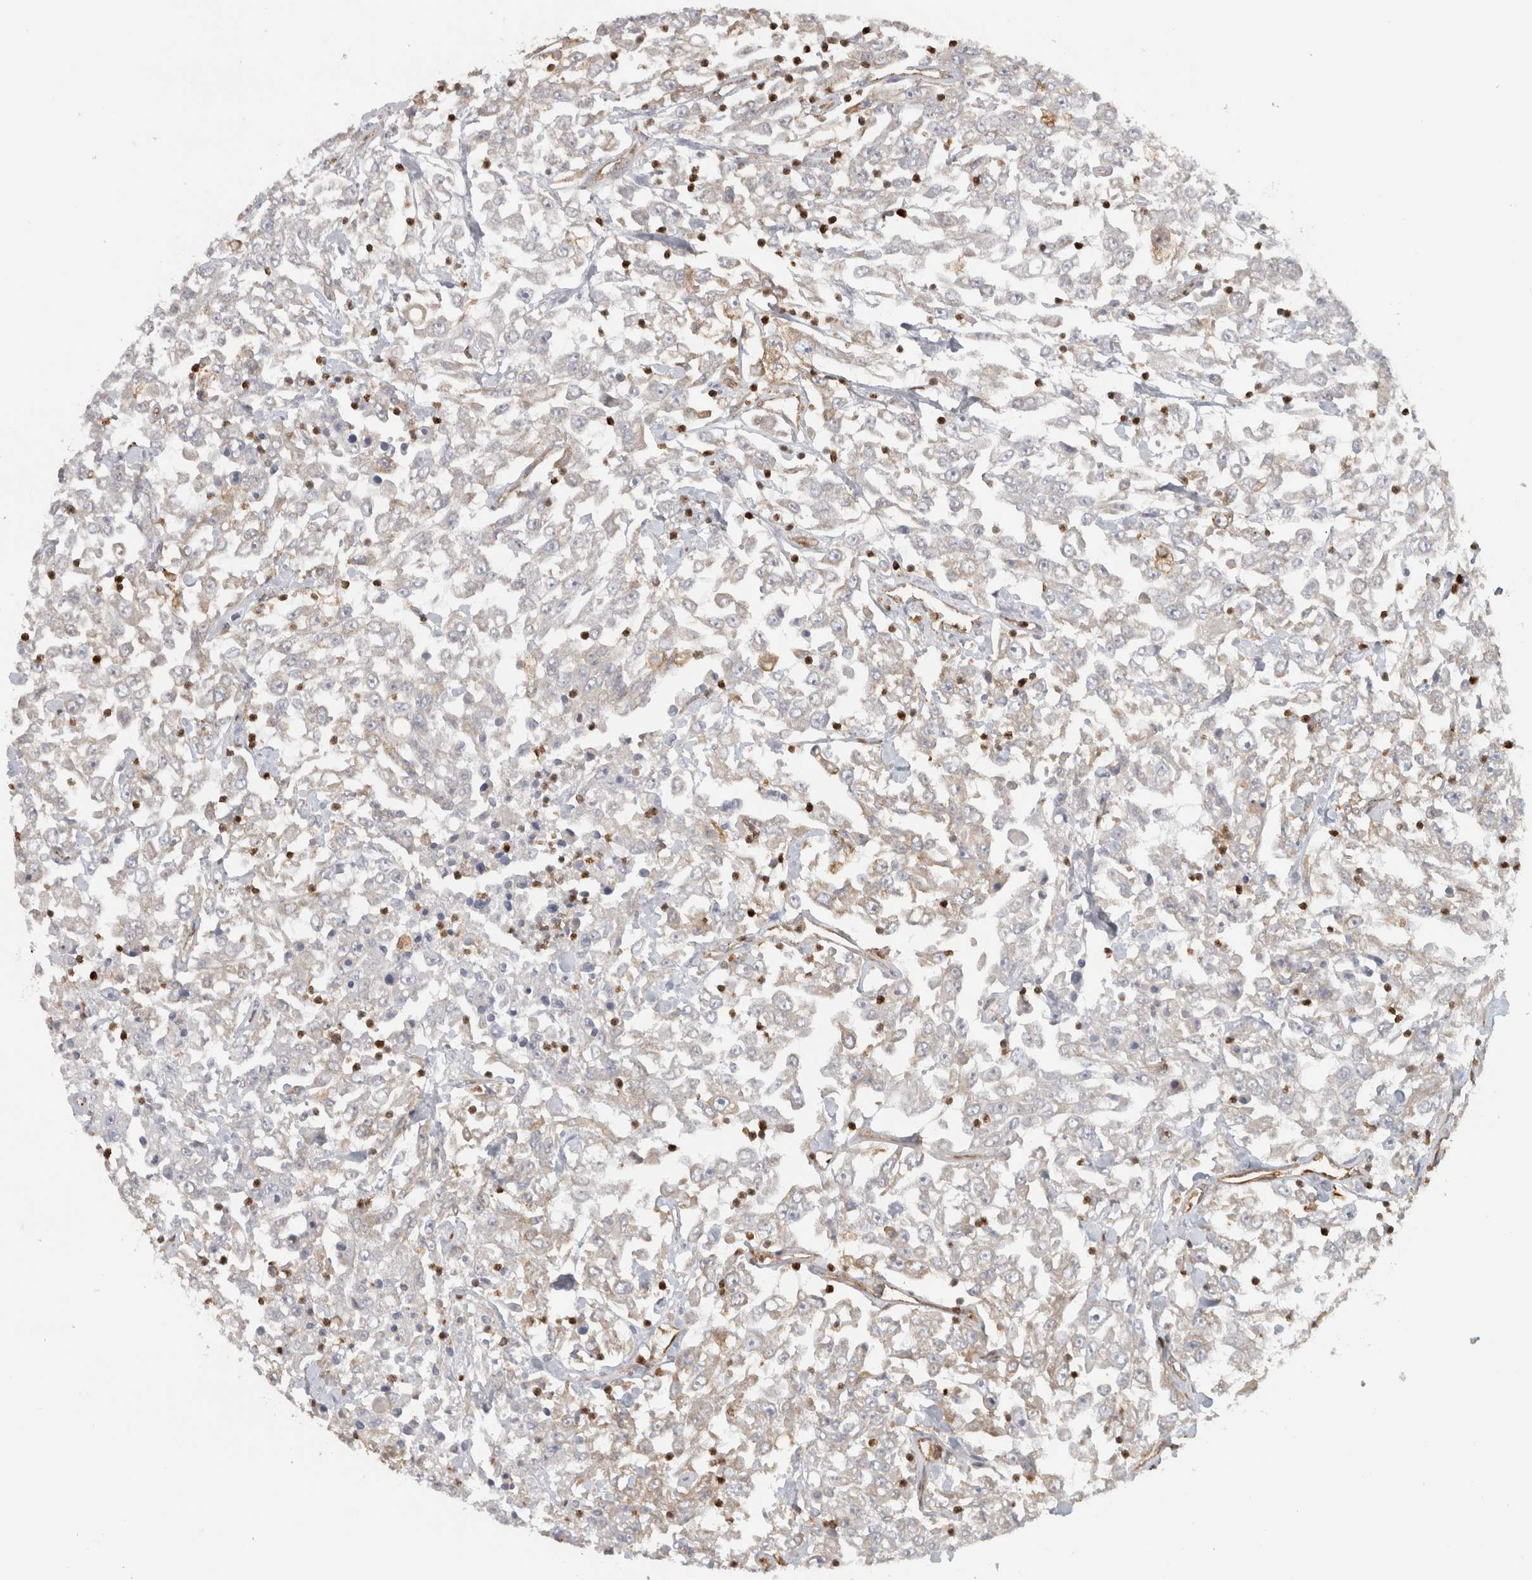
{"staining": {"intensity": "weak", "quantity": "<25%", "location": "cytoplasmic/membranous"}, "tissue": "urothelial cancer", "cell_type": "Tumor cells", "image_type": "cancer", "snomed": [{"axis": "morphology", "description": "Urothelial carcinoma, High grade"}, {"axis": "topography", "description": "Urinary bladder"}], "caption": "This is a image of immunohistochemistry staining of high-grade urothelial carcinoma, which shows no staining in tumor cells.", "gene": "HLA-E", "patient": {"sex": "male", "age": 46}}